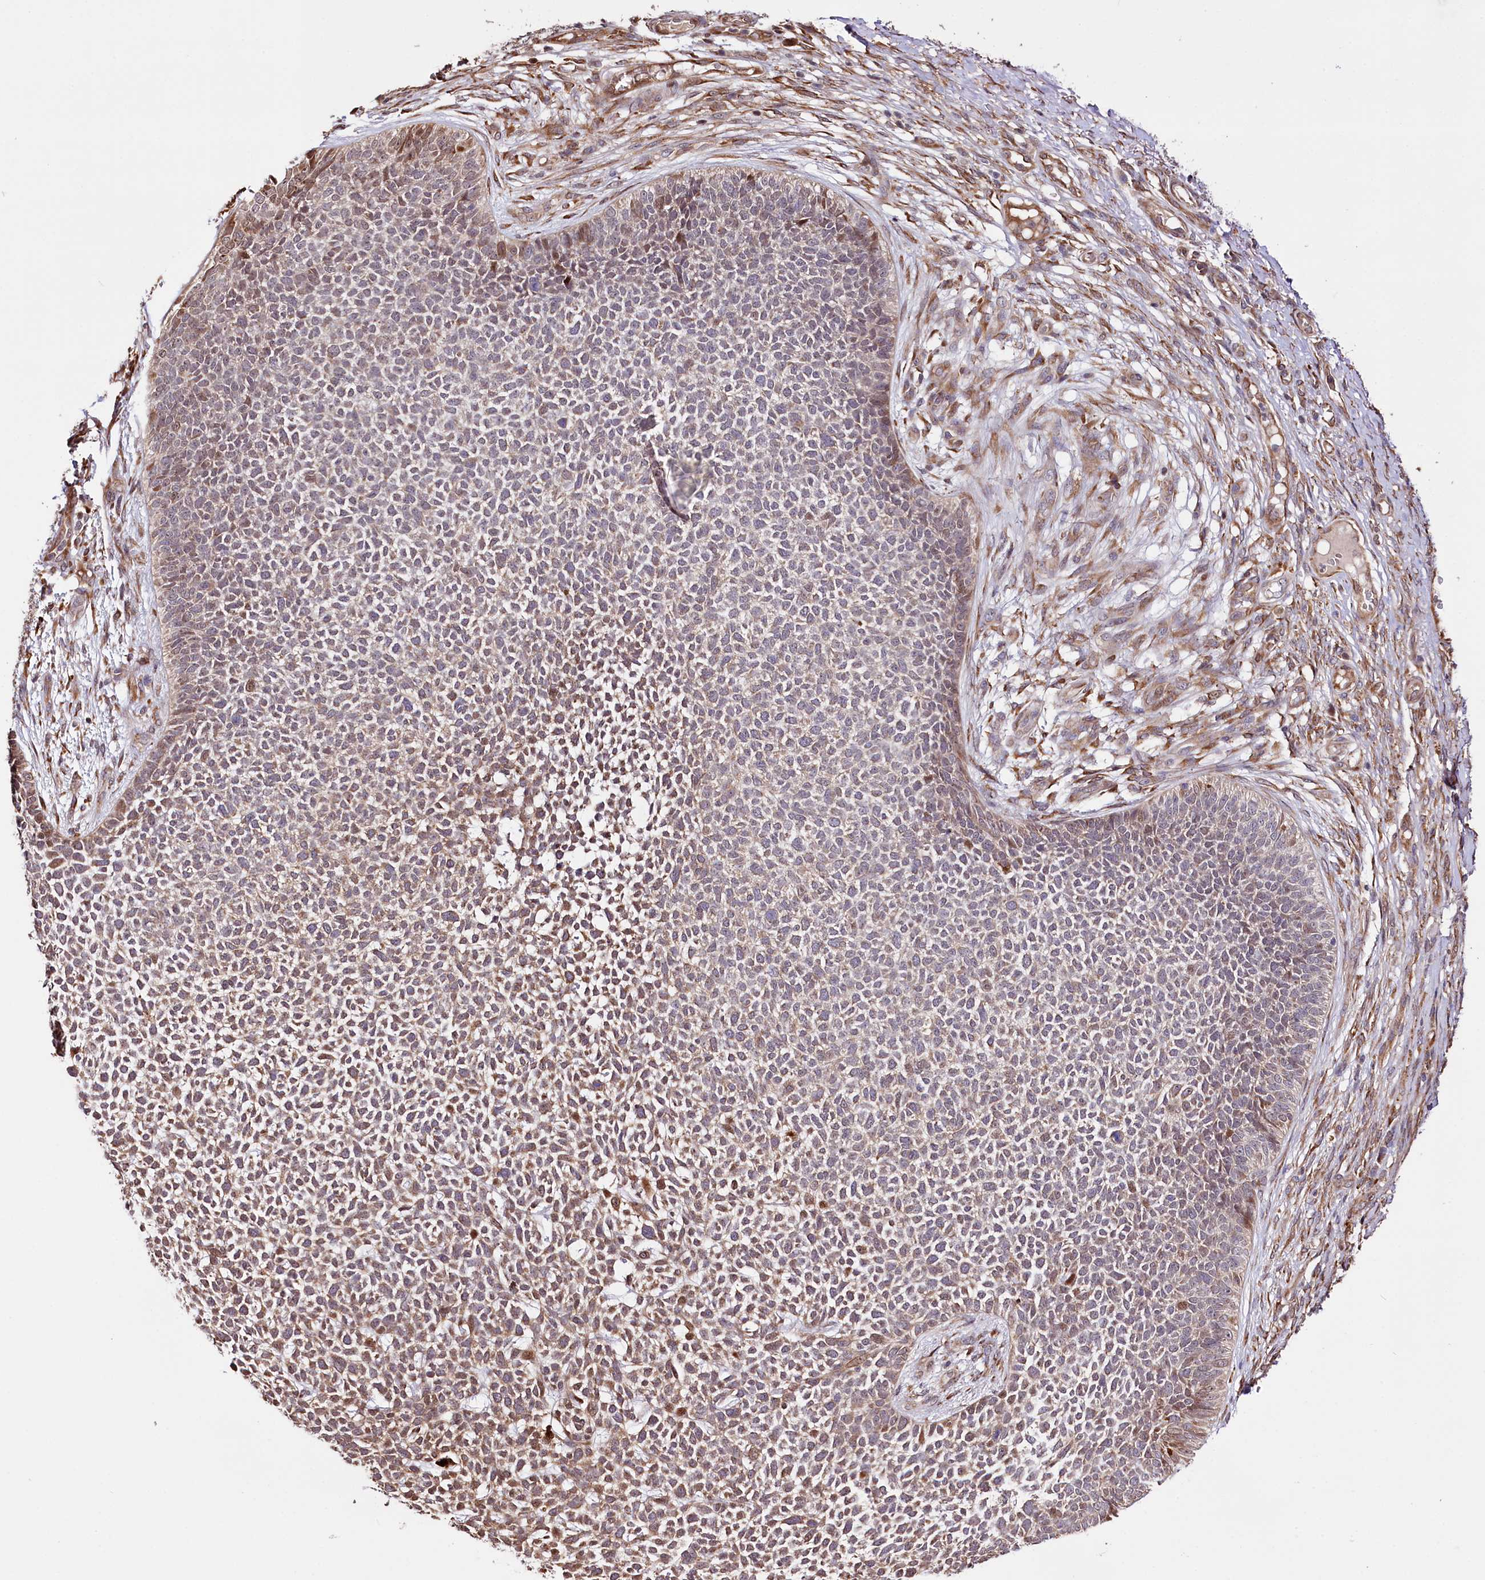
{"staining": {"intensity": "weak", "quantity": "25%-75%", "location": "cytoplasmic/membranous"}, "tissue": "skin cancer", "cell_type": "Tumor cells", "image_type": "cancer", "snomed": [{"axis": "morphology", "description": "Basal cell carcinoma"}, {"axis": "topography", "description": "Skin"}], "caption": "A histopathology image of human skin basal cell carcinoma stained for a protein reveals weak cytoplasmic/membranous brown staining in tumor cells. (IHC, brightfield microscopy, high magnification).", "gene": "CUTC", "patient": {"sex": "female", "age": 84}}